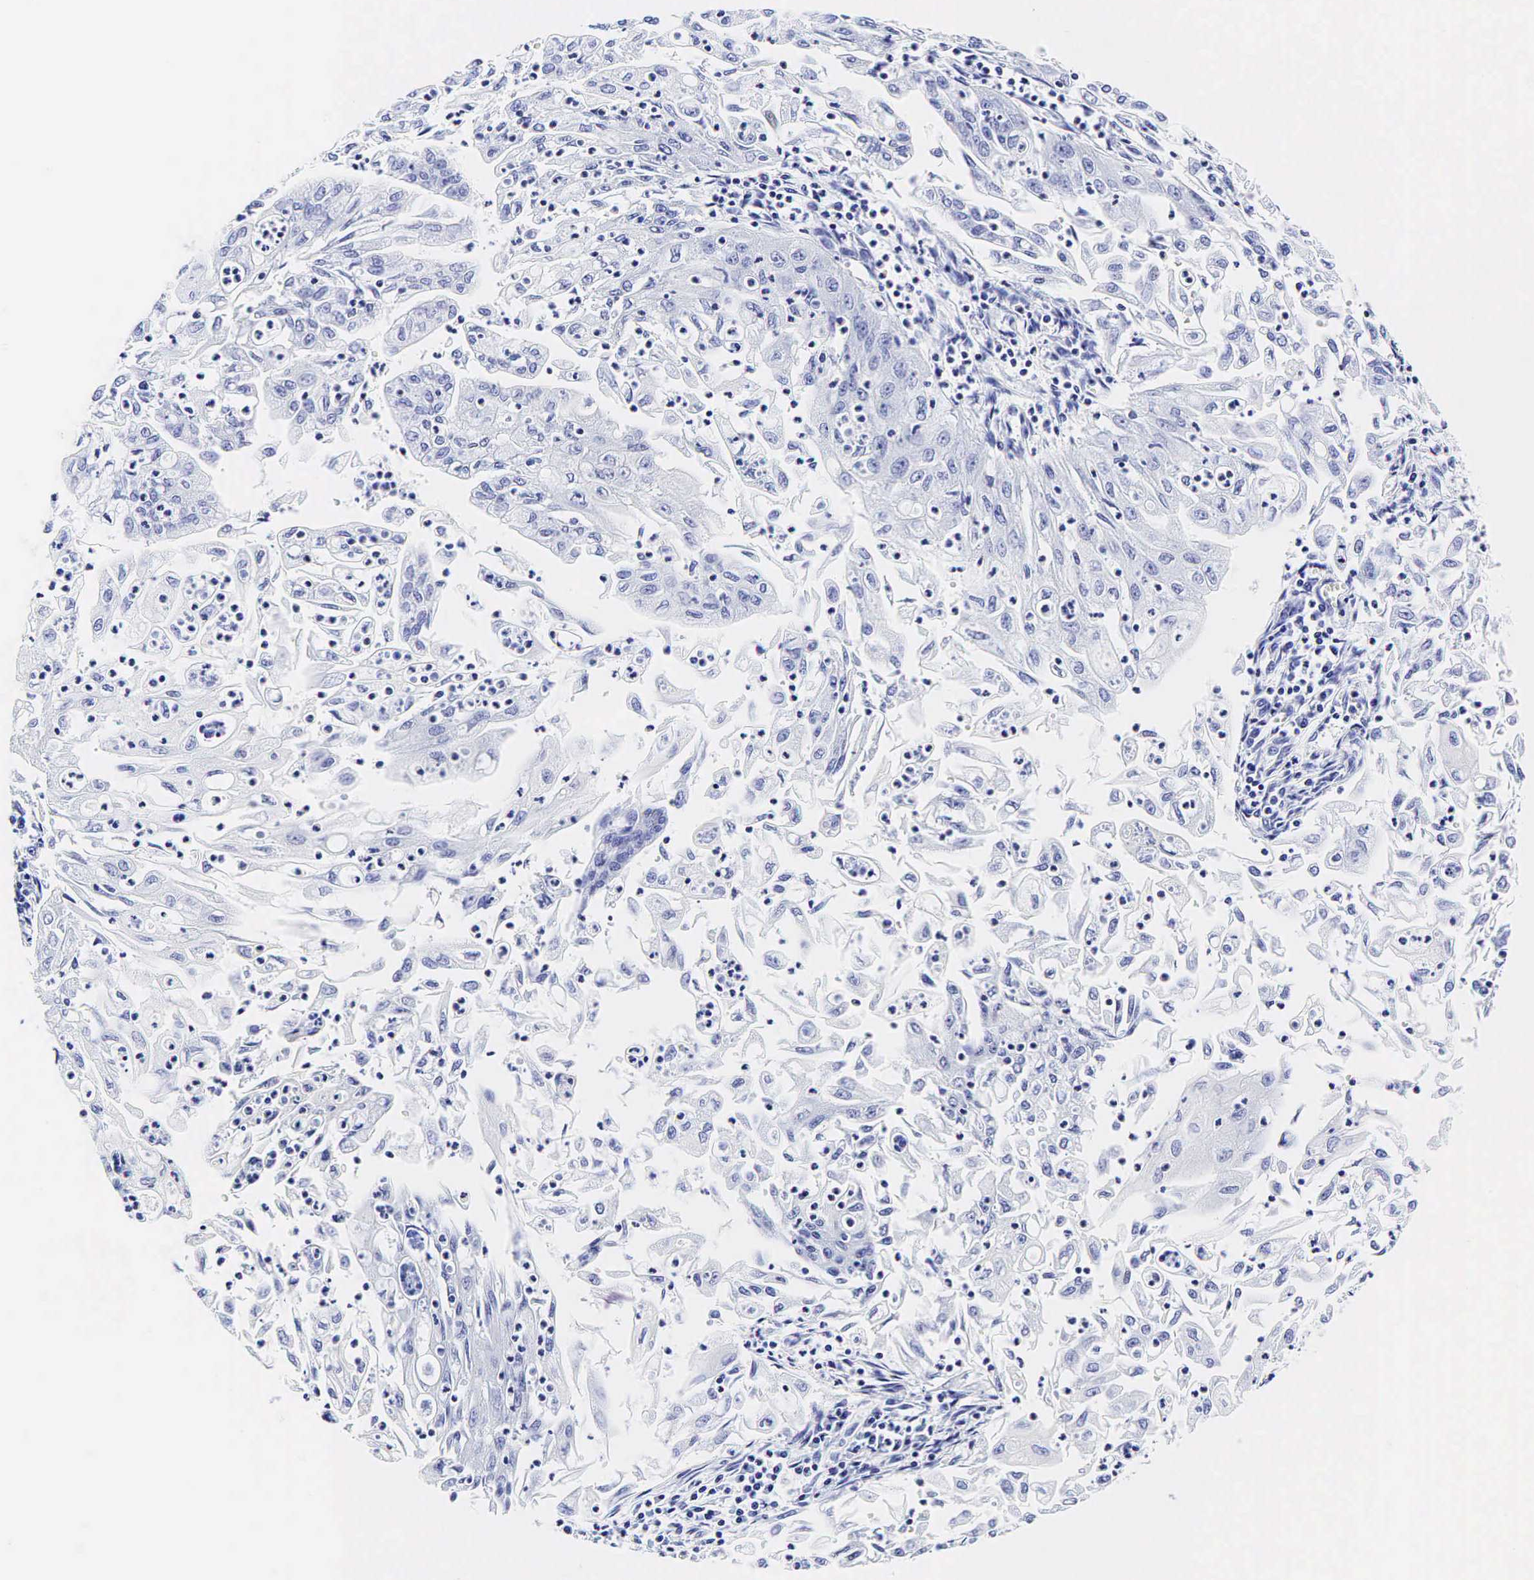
{"staining": {"intensity": "negative", "quantity": "none", "location": "none"}, "tissue": "endometrial cancer", "cell_type": "Tumor cells", "image_type": "cancer", "snomed": [{"axis": "morphology", "description": "Adenocarcinoma, NOS"}, {"axis": "topography", "description": "Endometrium"}], "caption": "Endometrial cancer stained for a protein using immunohistochemistry (IHC) demonstrates no staining tumor cells.", "gene": "GCG", "patient": {"sex": "female", "age": 75}}